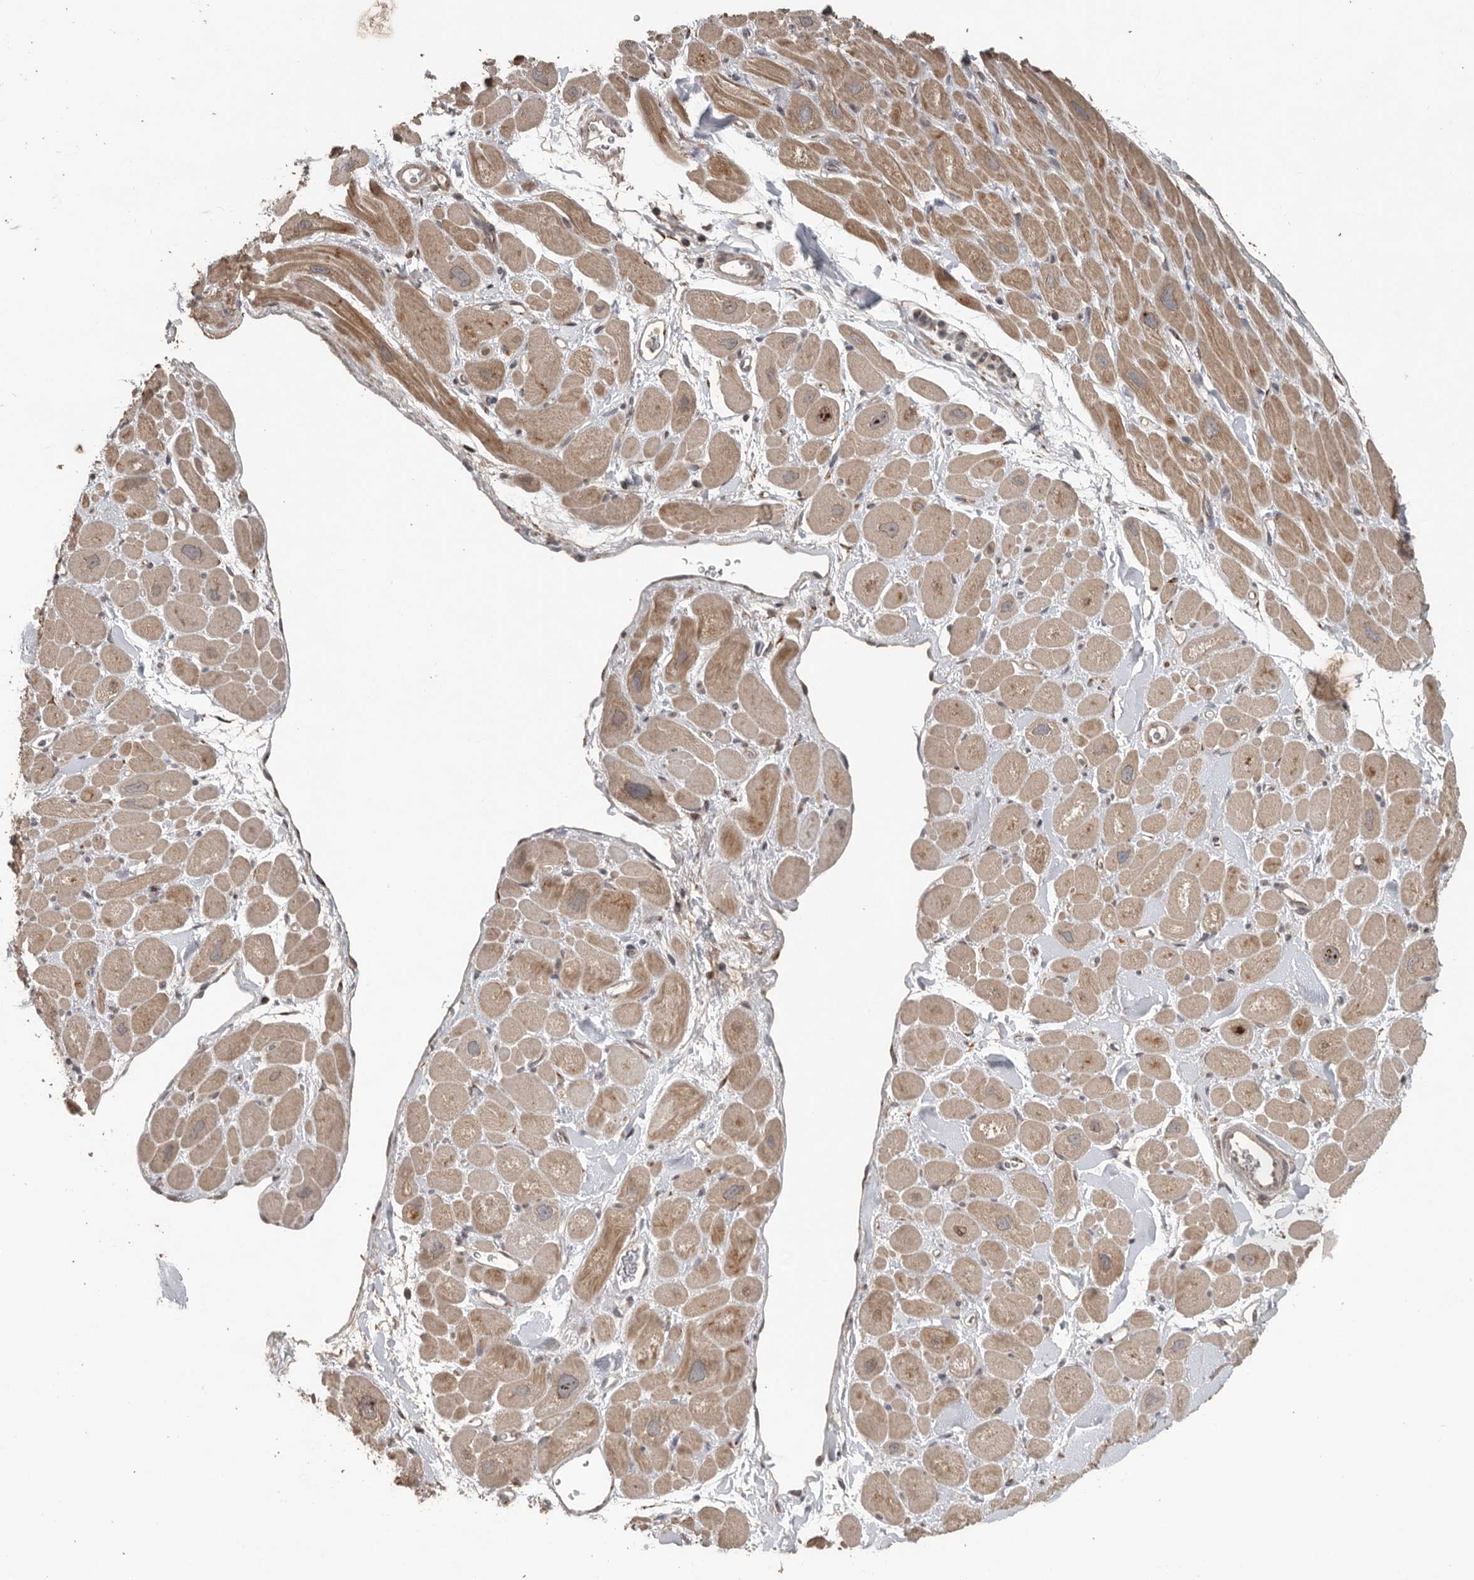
{"staining": {"intensity": "moderate", "quantity": ">75%", "location": "cytoplasmic/membranous"}, "tissue": "heart muscle", "cell_type": "Cardiomyocytes", "image_type": "normal", "snomed": [{"axis": "morphology", "description": "Normal tissue, NOS"}, {"axis": "topography", "description": "Heart"}], "caption": "This photomicrograph exhibits IHC staining of normal heart muscle, with medium moderate cytoplasmic/membranous expression in approximately >75% of cardiomyocytes.", "gene": "CEP350", "patient": {"sex": "male", "age": 49}}